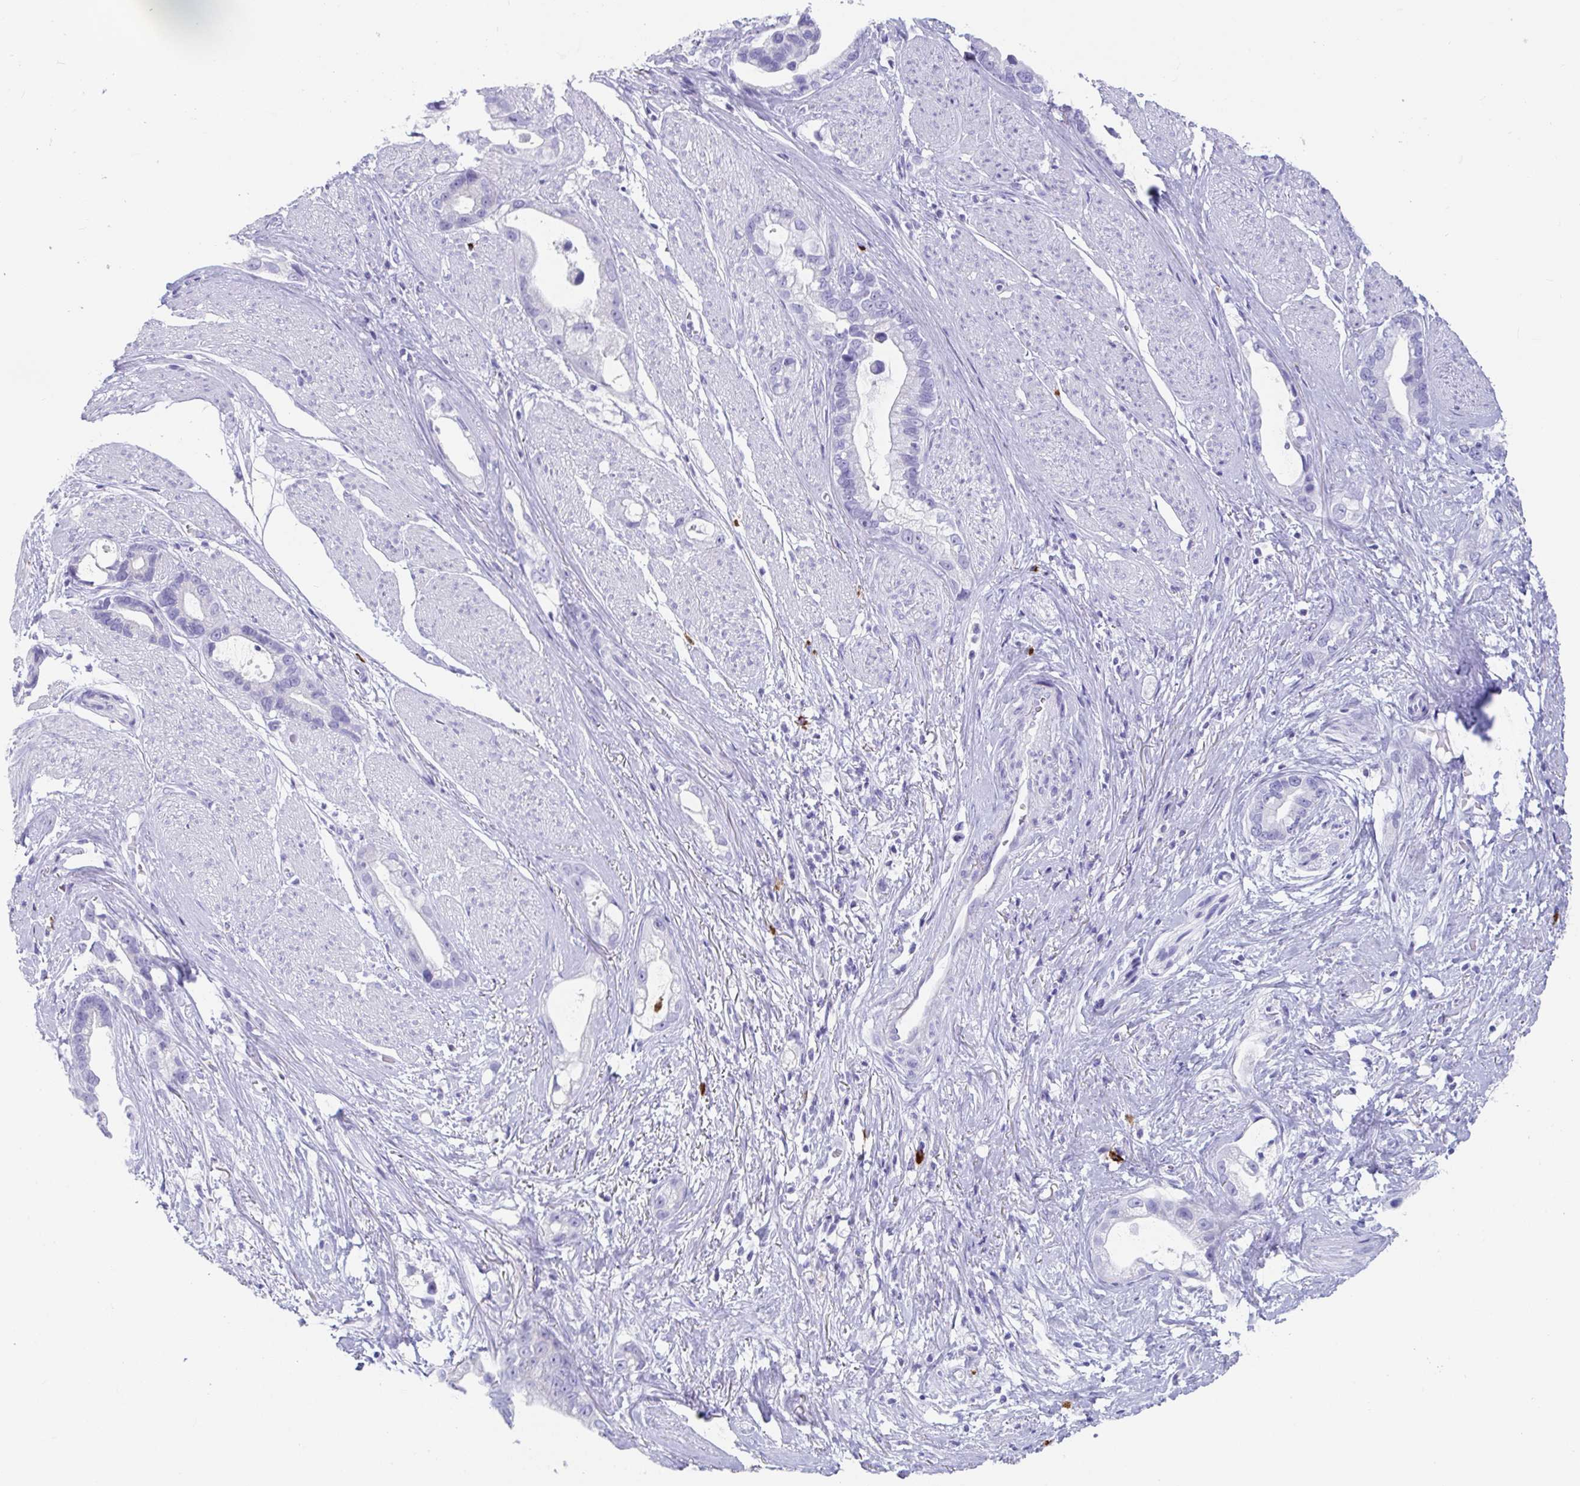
{"staining": {"intensity": "negative", "quantity": "none", "location": "none"}, "tissue": "stomach cancer", "cell_type": "Tumor cells", "image_type": "cancer", "snomed": [{"axis": "morphology", "description": "Adenocarcinoma, NOS"}, {"axis": "topography", "description": "Stomach"}], "caption": "Immunohistochemistry (IHC) photomicrograph of human stomach cancer (adenocarcinoma) stained for a protein (brown), which displays no expression in tumor cells.", "gene": "PLA2G1B", "patient": {"sex": "male", "age": 55}}